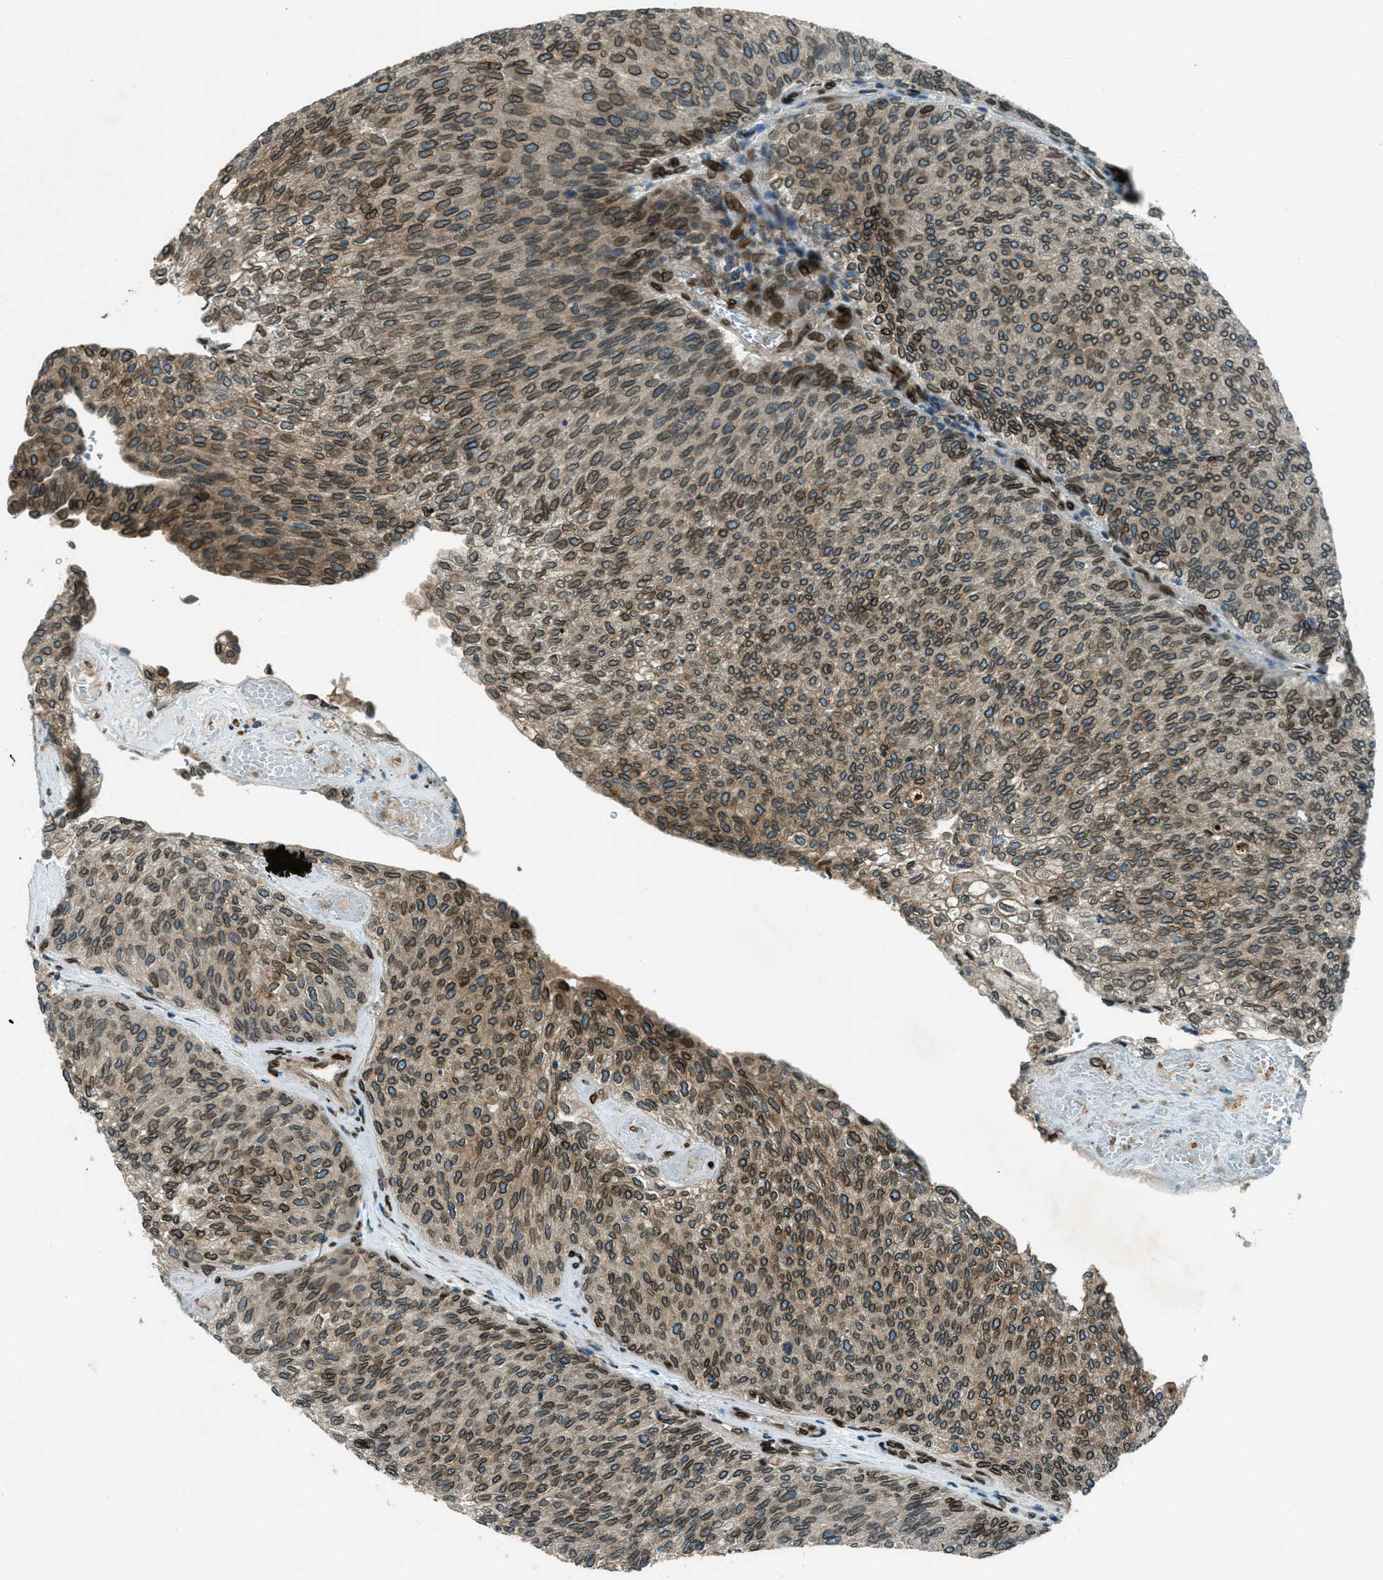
{"staining": {"intensity": "moderate", "quantity": ">75%", "location": "cytoplasmic/membranous,nuclear"}, "tissue": "urothelial cancer", "cell_type": "Tumor cells", "image_type": "cancer", "snomed": [{"axis": "morphology", "description": "Urothelial carcinoma, Low grade"}, {"axis": "topography", "description": "Urinary bladder"}], "caption": "Low-grade urothelial carcinoma tissue reveals moderate cytoplasmic/membranous and nuclear expression in approximately >75% of tumor cells", "gene": "LEMD2", "patient": {"sex": "female", "age": 79}}